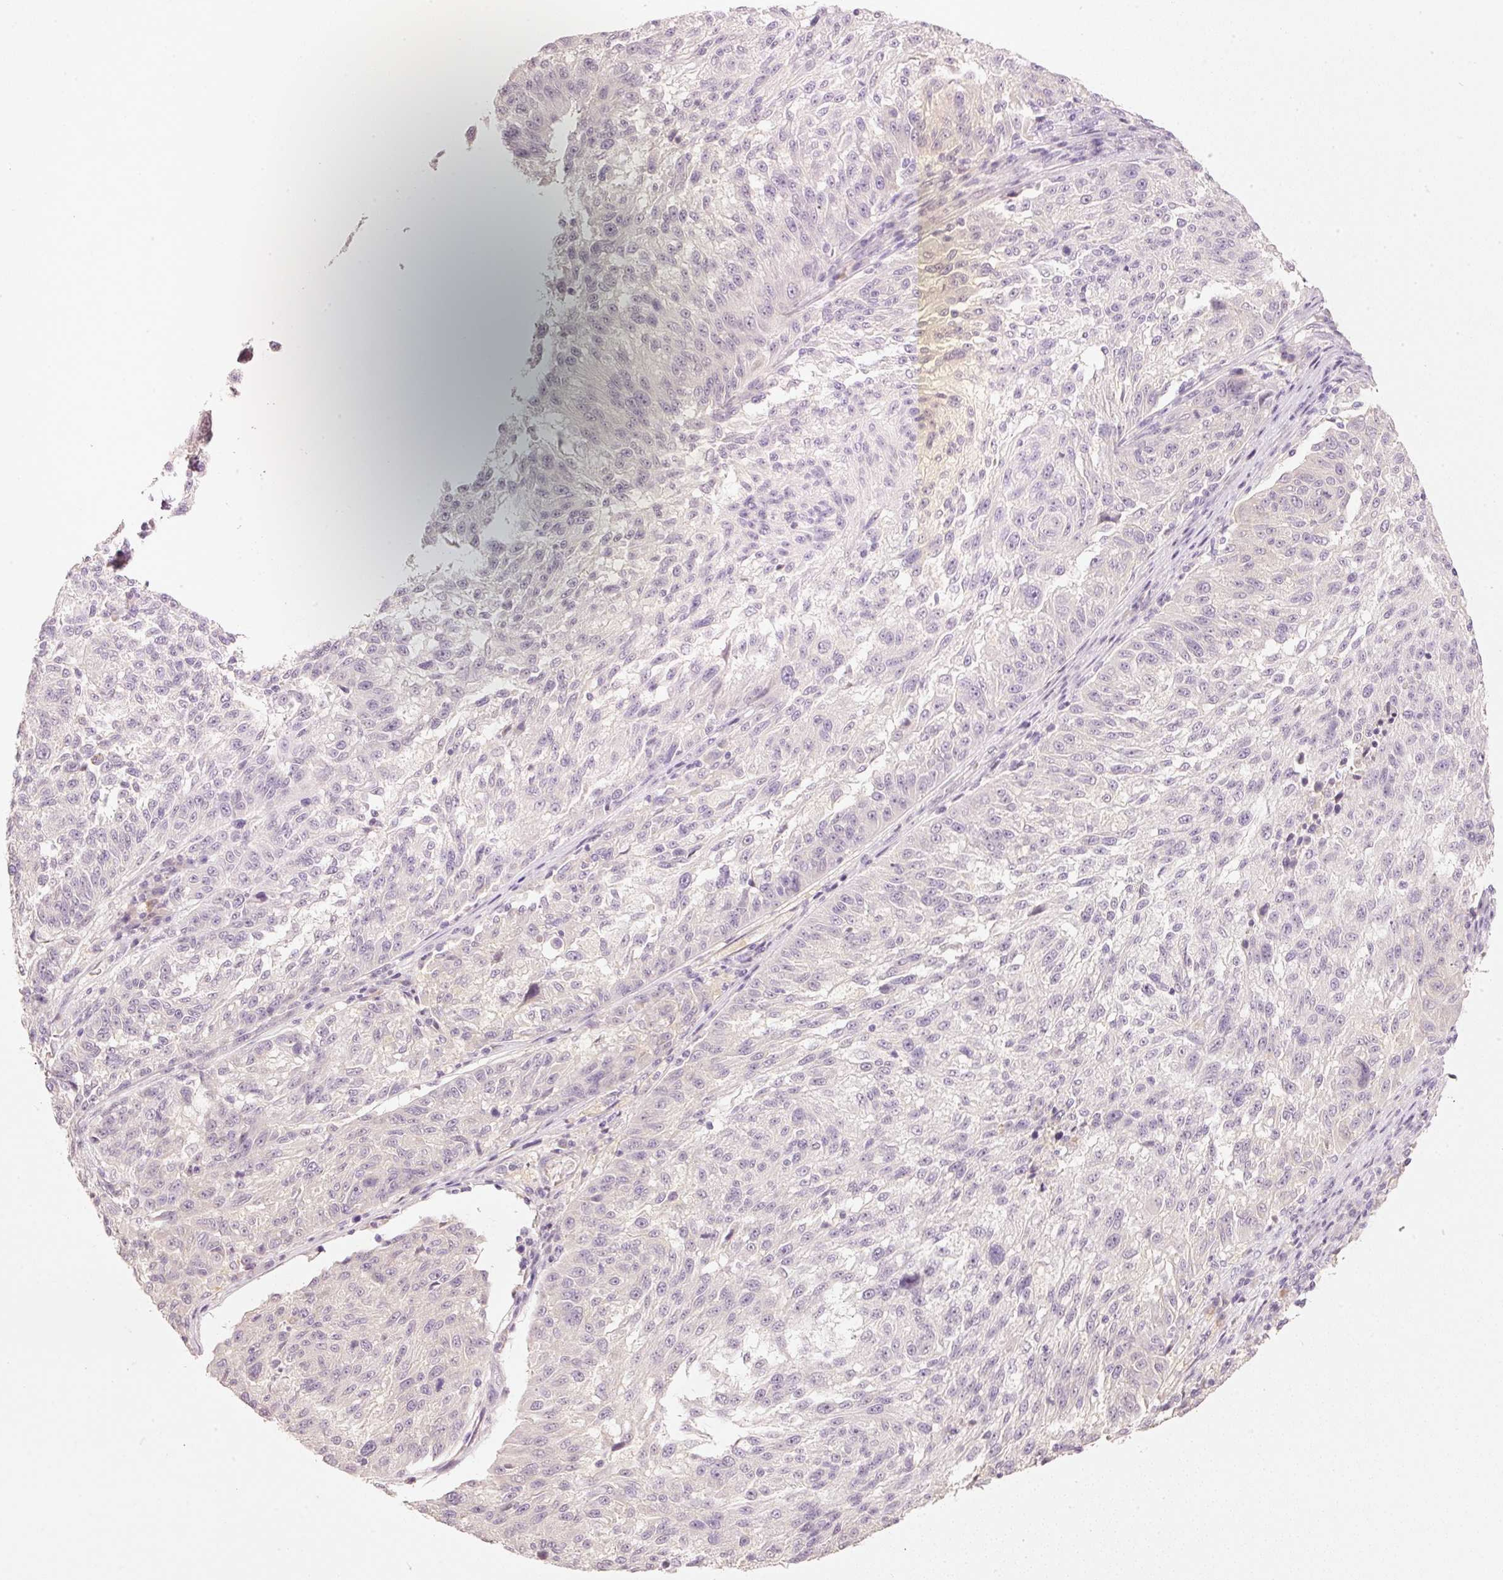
{"staining": {"intensity": "negative", "quantity": "none", "location": "none"}, "tissue": "melanoma", "cell_type": "Tumor cells", "image_type": "cancer", "snomed": [{"axis": "morphology", "description": "Malignant melanoma, NOS"}, {"axis": "topography", "description": "Skin"}], "caption": "Immunohistochemistry of malignant melanoma exhibits no positivity in tumor cells.", "gene": "STEAP1", "patient": {"sex": "male", "age": 53}}